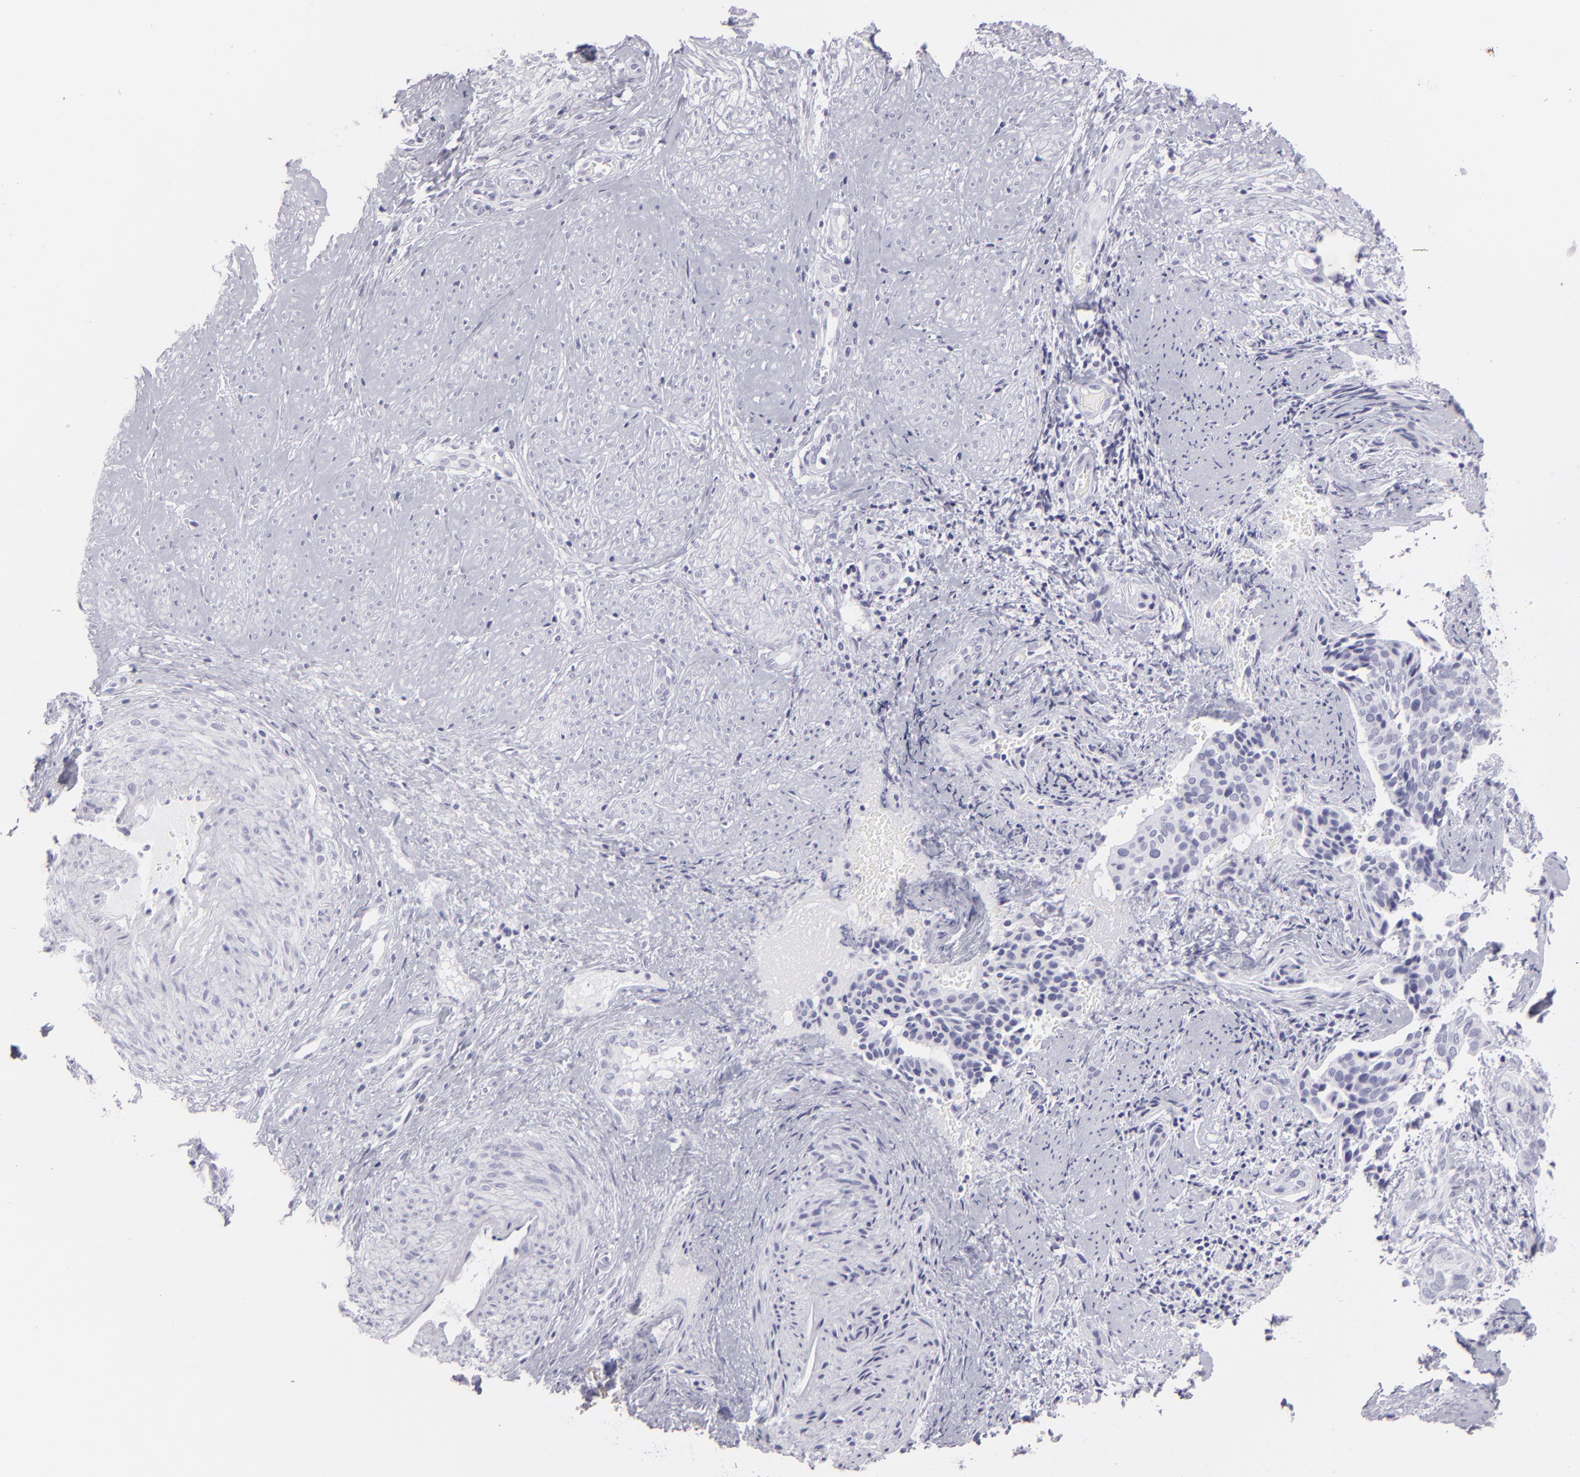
{"staining": {"intensity": "negative", "quantity": "none", "location": "none"}, "tissue": "cervical cancer", "cell_type": "Tumor cells", "image_type": "cancer", "snomed": [{"axis": "morphology", "description": "Squamous cell carcinoma, NOS"}, {"axis": "topography", "description": "Cervix"}], "caption": "Tumor cells show no significant protein expression in cervical cancer (squamous cell carcinoma).", "gene": "FLG", "patient": {"sex": "female", "age": 31}}